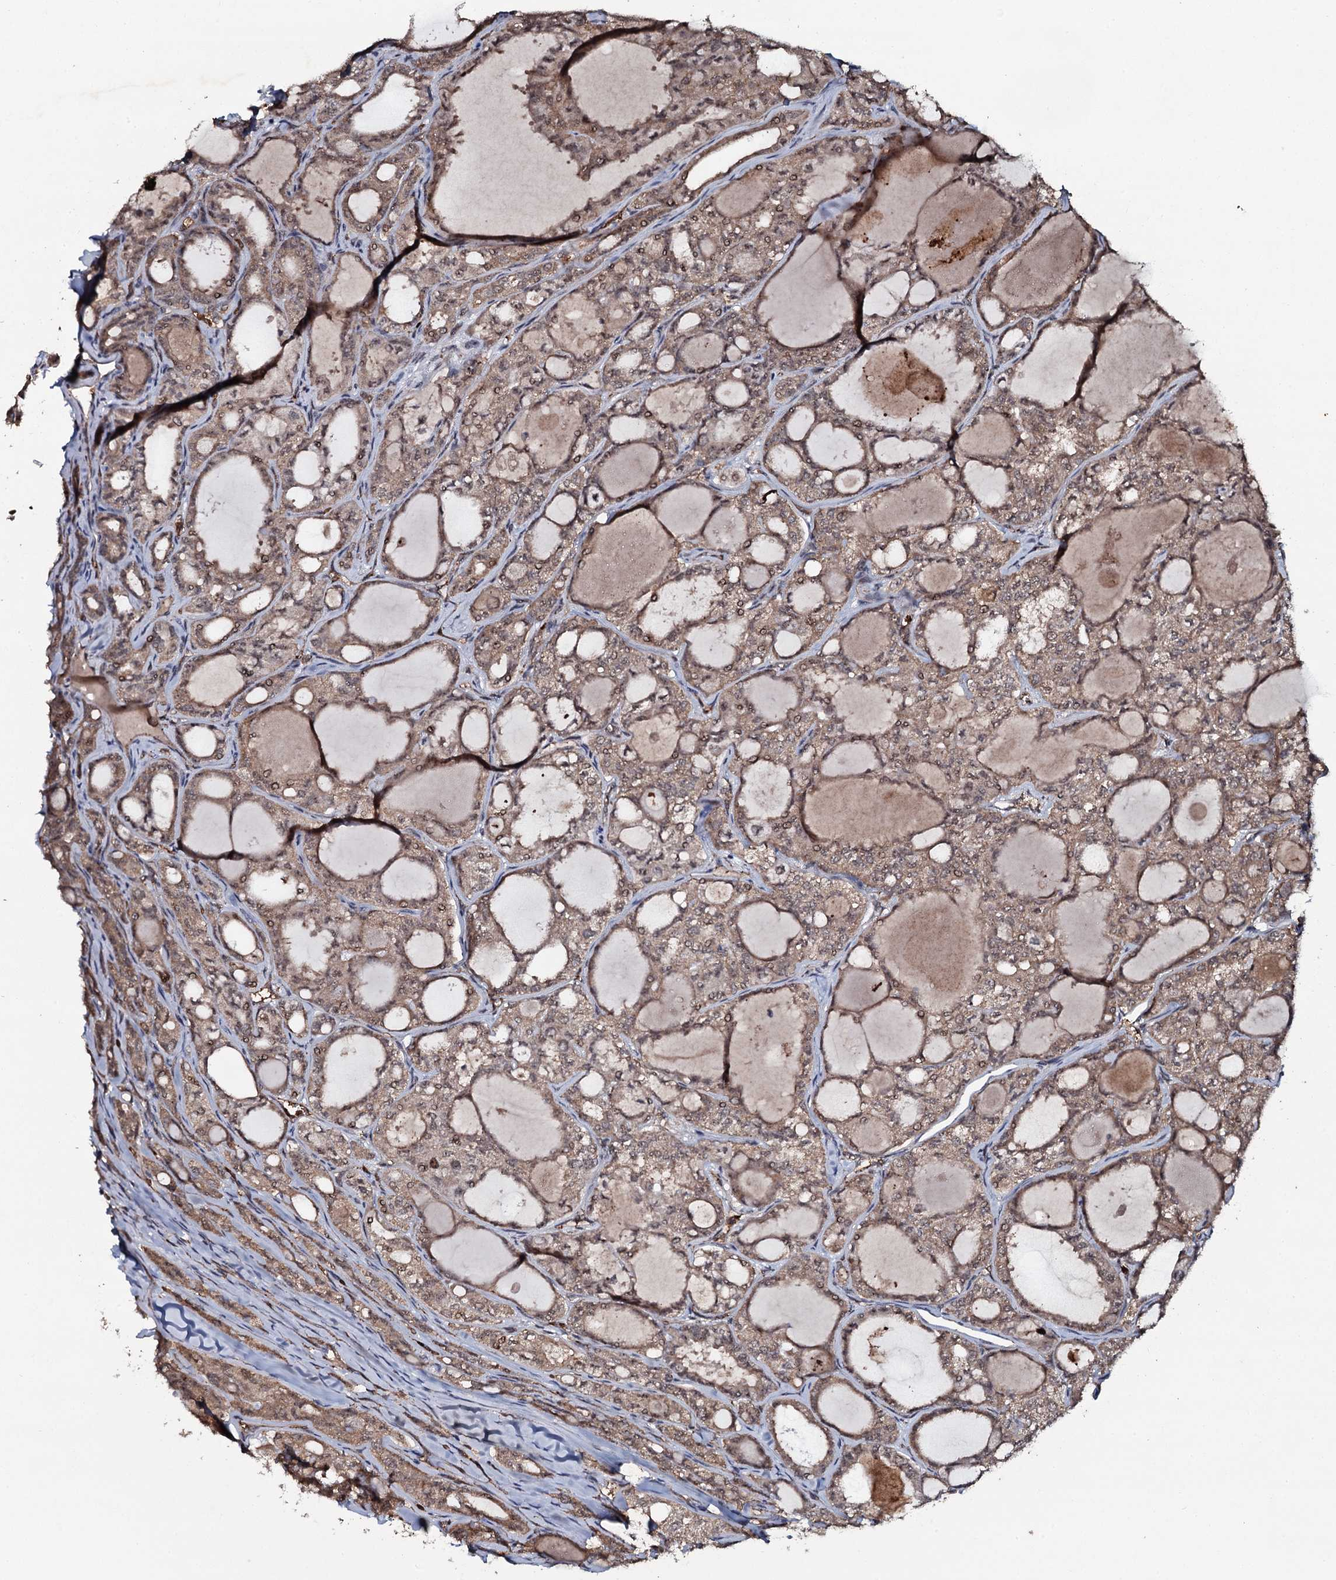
{"staining": {"intensity": "moderate", "quantity": ">75%", "location": "cytoplasmic/membranous,nuclear"}, "tissue": "thyroid cancer", "cell_type": "Tumor cells", "image_type": "cancer", "snomed": [{"axis": "morphology", "description": "Follicular adenoma carcinoma, NOS"}, {"axis": "topography", "description": "Thyroid gland"}], "caption": "Human thyroid cancer stained with a protein marker demonstrates moderate staining in tumor cells.", "gene": "ADGRG3", "patient": {"sex": "male", "age": 75}}